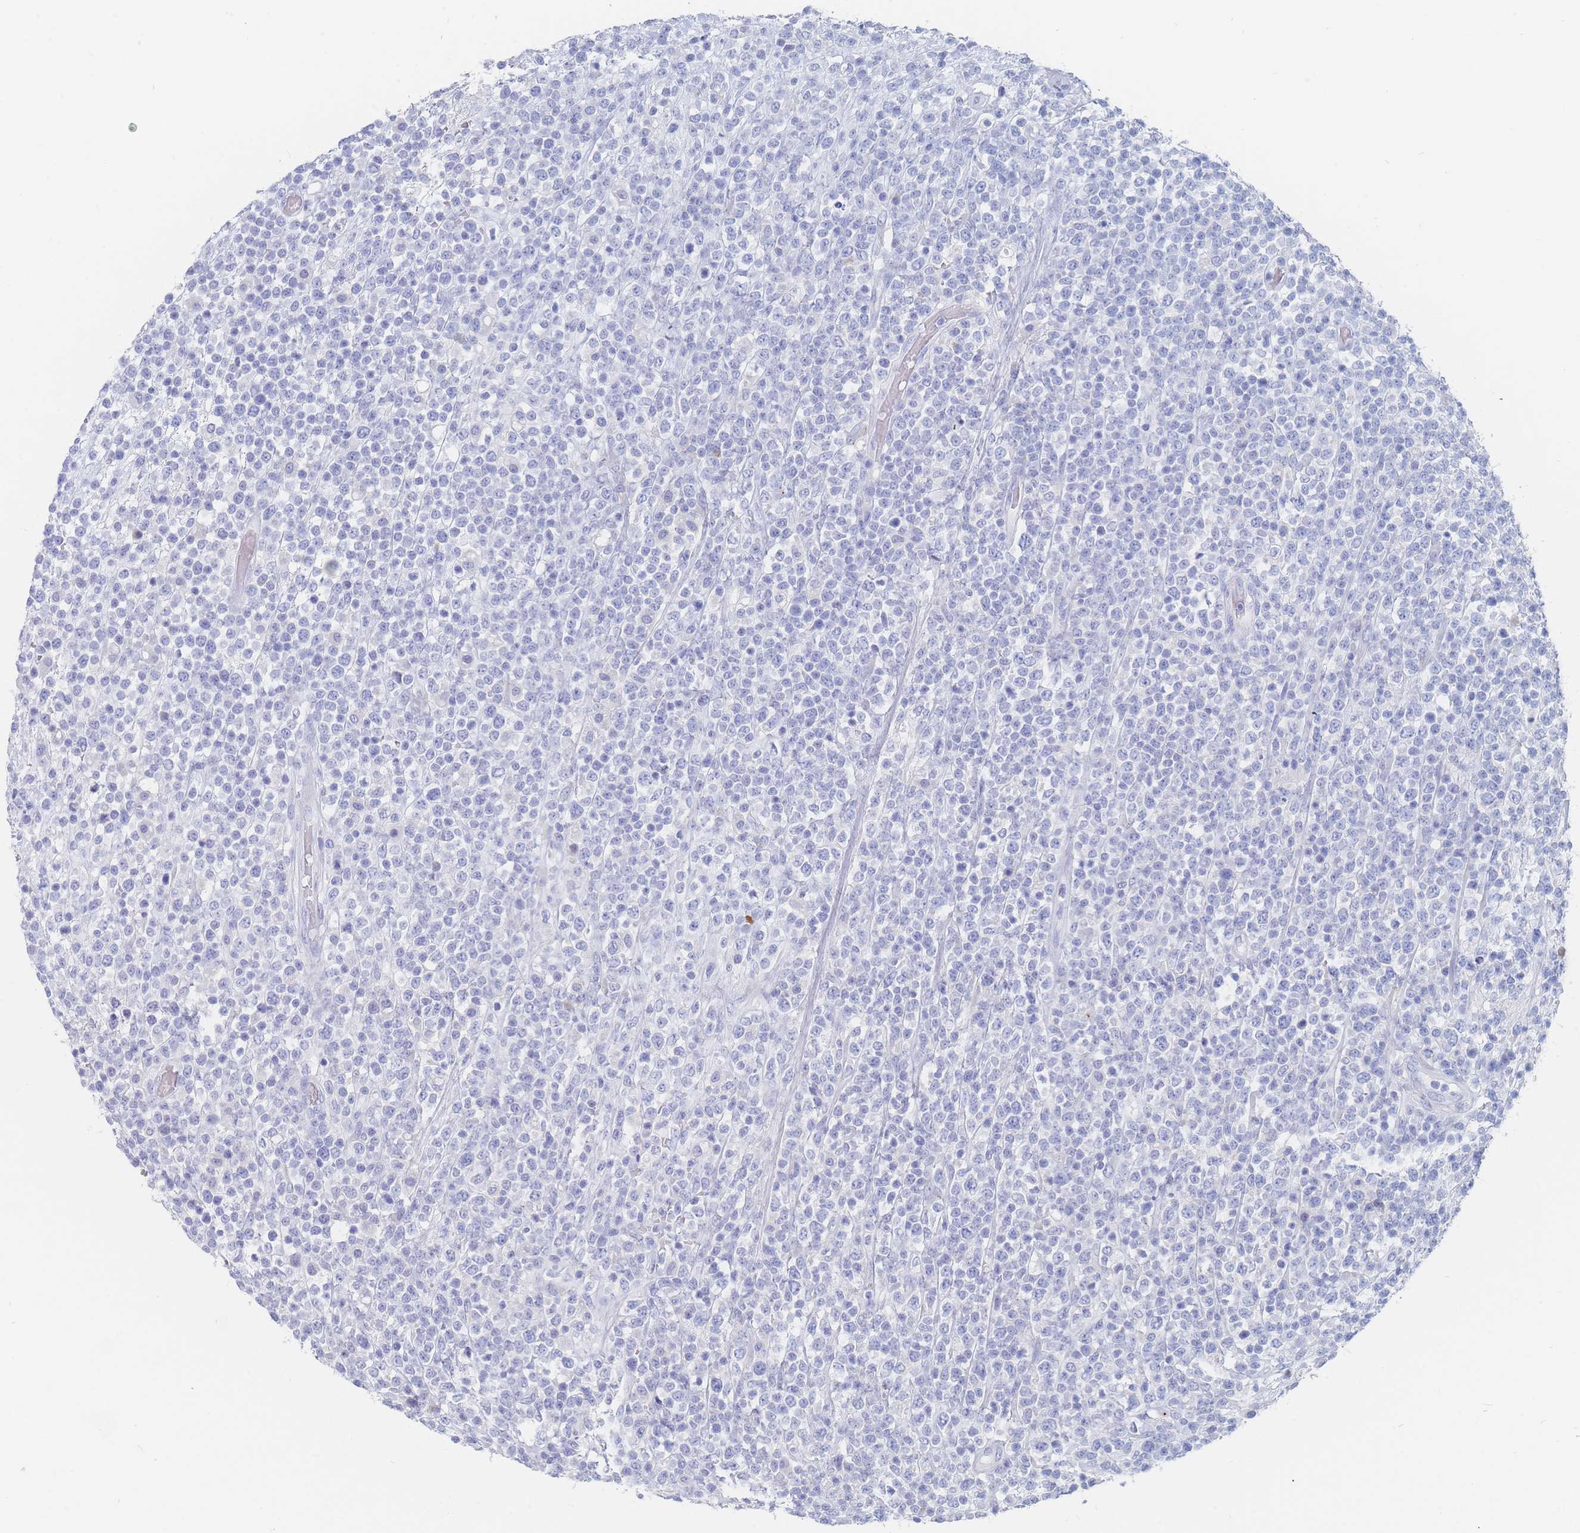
{"staining": {"intensity": "negative", "quantity": "none", "location": "none"}, "tissue": "lymphoma", "cell_type": "Tumor cells", "image_type": "cancer", "snomed": [{"axis": "morphology", "description": "Malignant lymphoma, non-Hodgkin's type, High grade"}, {"axis": "topography", "description": "Colon"}], "caption": "An immunohistochemistry (IHC) photomicrograph of high-grade malignant lymphoma, non-Hodgkin's type is shown. There is no staining in tumor cells of high-grade malignant lymphoma, non-Hodgkin's type.", "gene": "SLC25A35", "patient": {"sex": "female", "age": 53}}